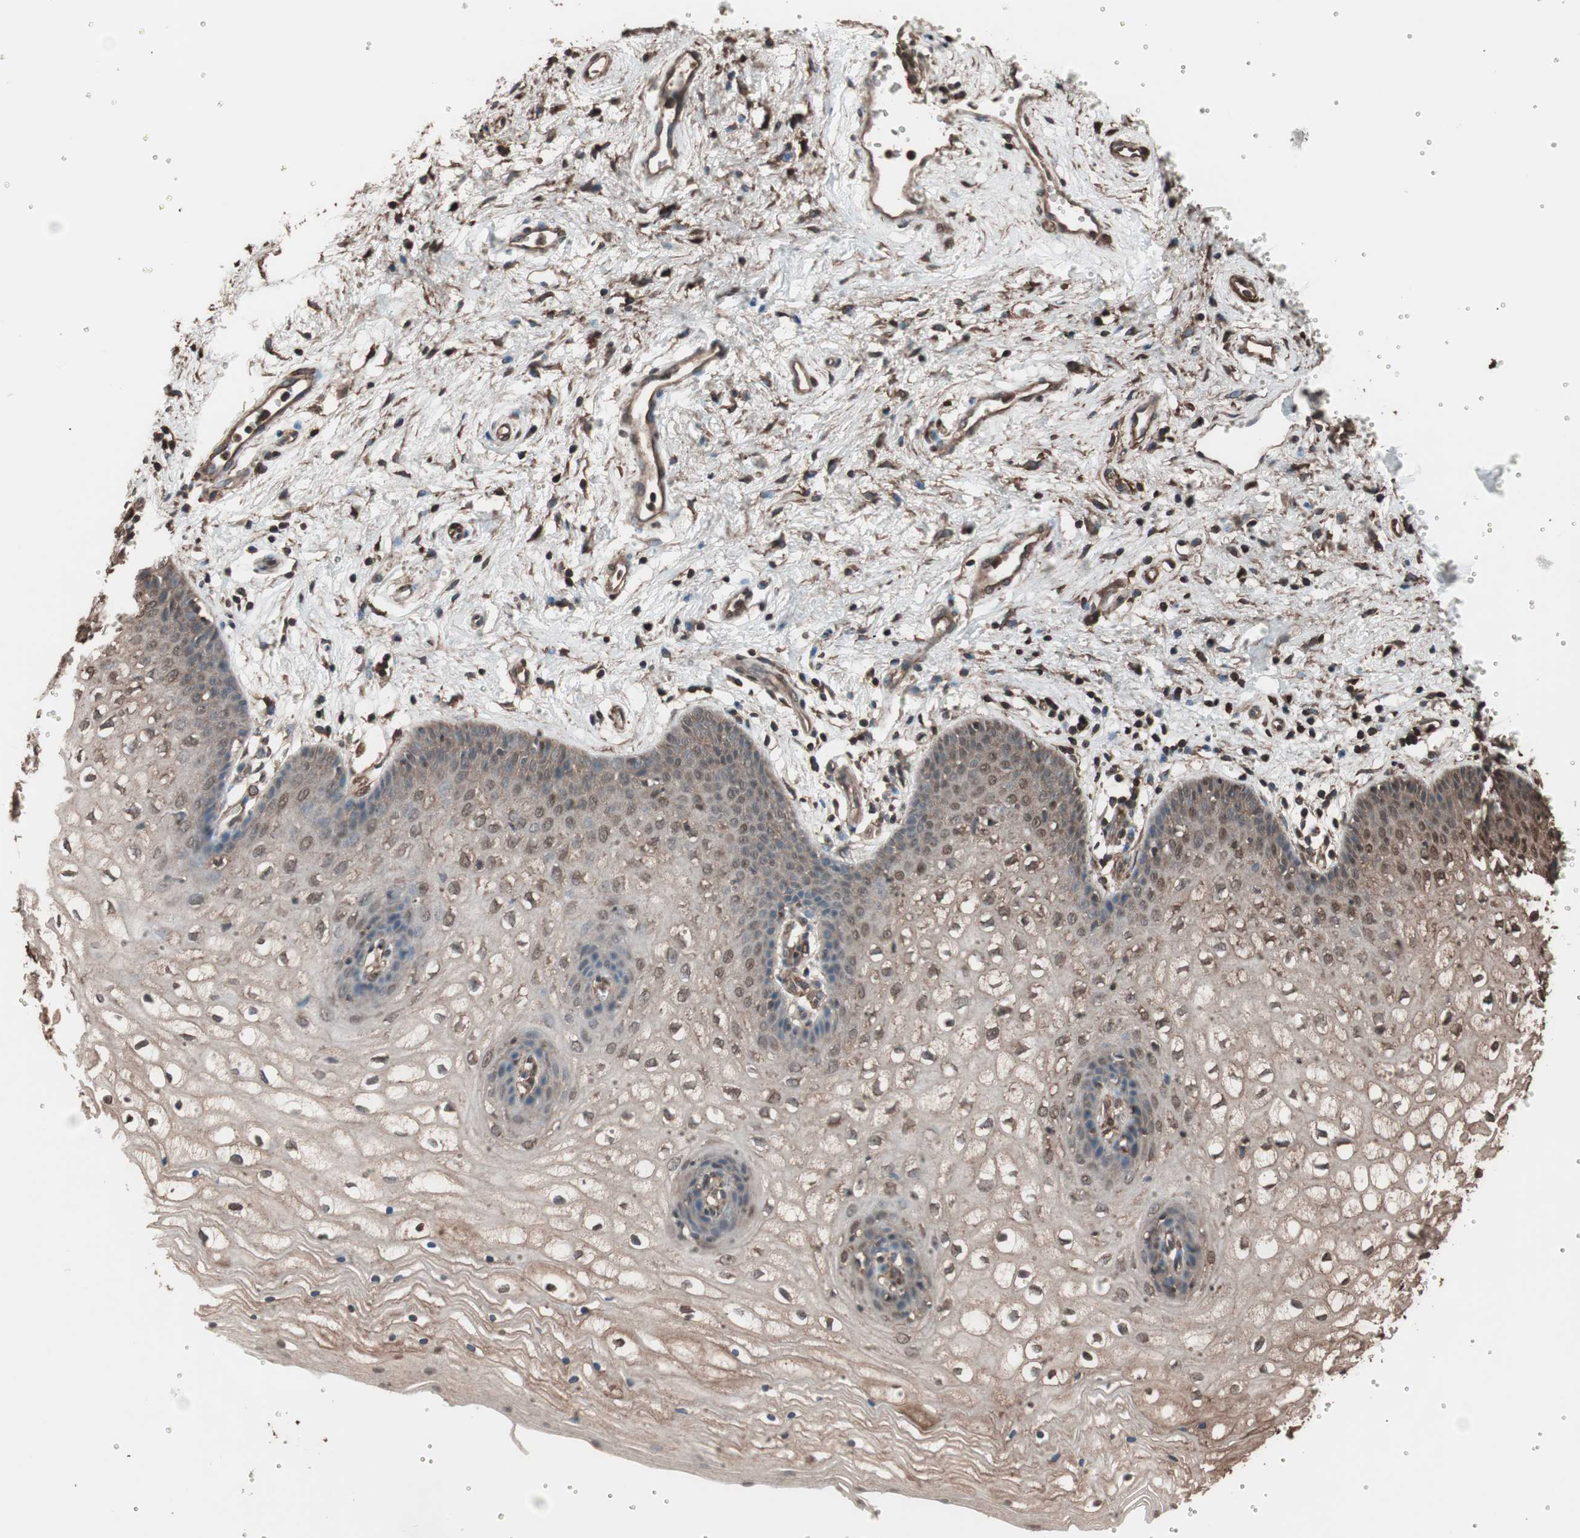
{"staining": {"intensity": "weak", "quantity": ">75%", "location": "cytoplasmic/membranous,nuclear"}, "tissue": "vagina", "cell_type": "Squamous epithelial cells", "image_type": "normal", "snomed": [{"axis": "morphology", "description": "Normal tissue, NOS"}, {"axis": "topography", "description": "Vagina"}], "caption": "Vagina stained for a protein (brown) reveals weak cytoplasmic/membranous,nuclear positive expression in about >75% of squamous epithelial cells.", "gene": "CALM2", "patient": {"sex": "female", "age": 34}}